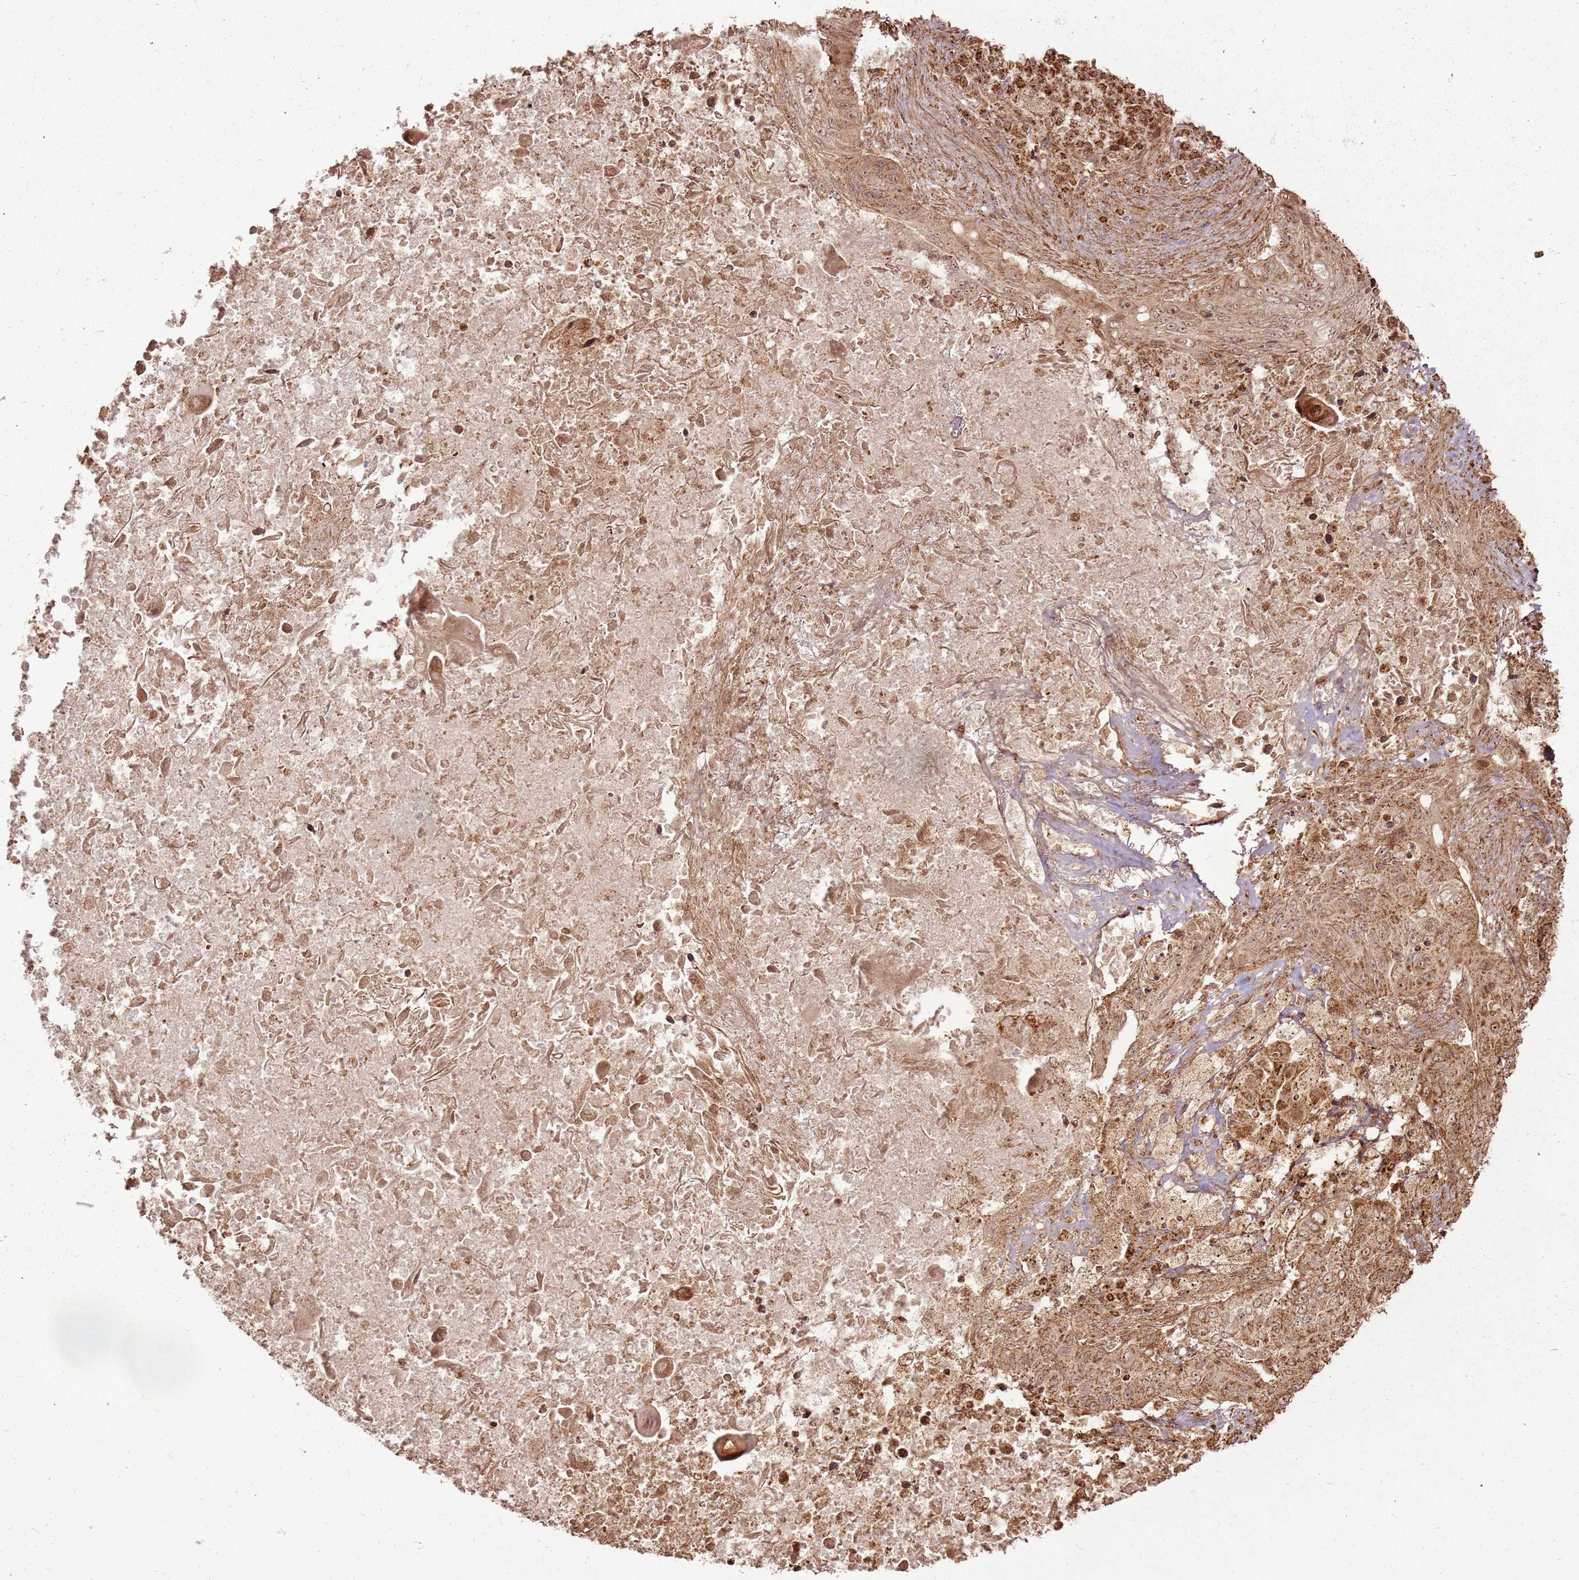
{"staining": {"intensity": "moderate", "quantity": ">75%", "location": "cytoplasmic/membranous,nuclear"}, "tissue": "lung cancer", "cell_type": "Tumor cells", "image_type": "cancer", "snomed": [{"axis": "morphology", "description": "Squamous cell carcinoma, NOS"}, {"axis": "topography", "description": "Lung"}], "caption": "Immunohistochemical staining of human lung cancer (squamous cell carcinoma) displays moderate cytoplasmic/membranous and nuclear protein positivity in about >75% of tumor cells.", "gene": "MRPS6", "patient": {"sex": "female", "age": 63}}